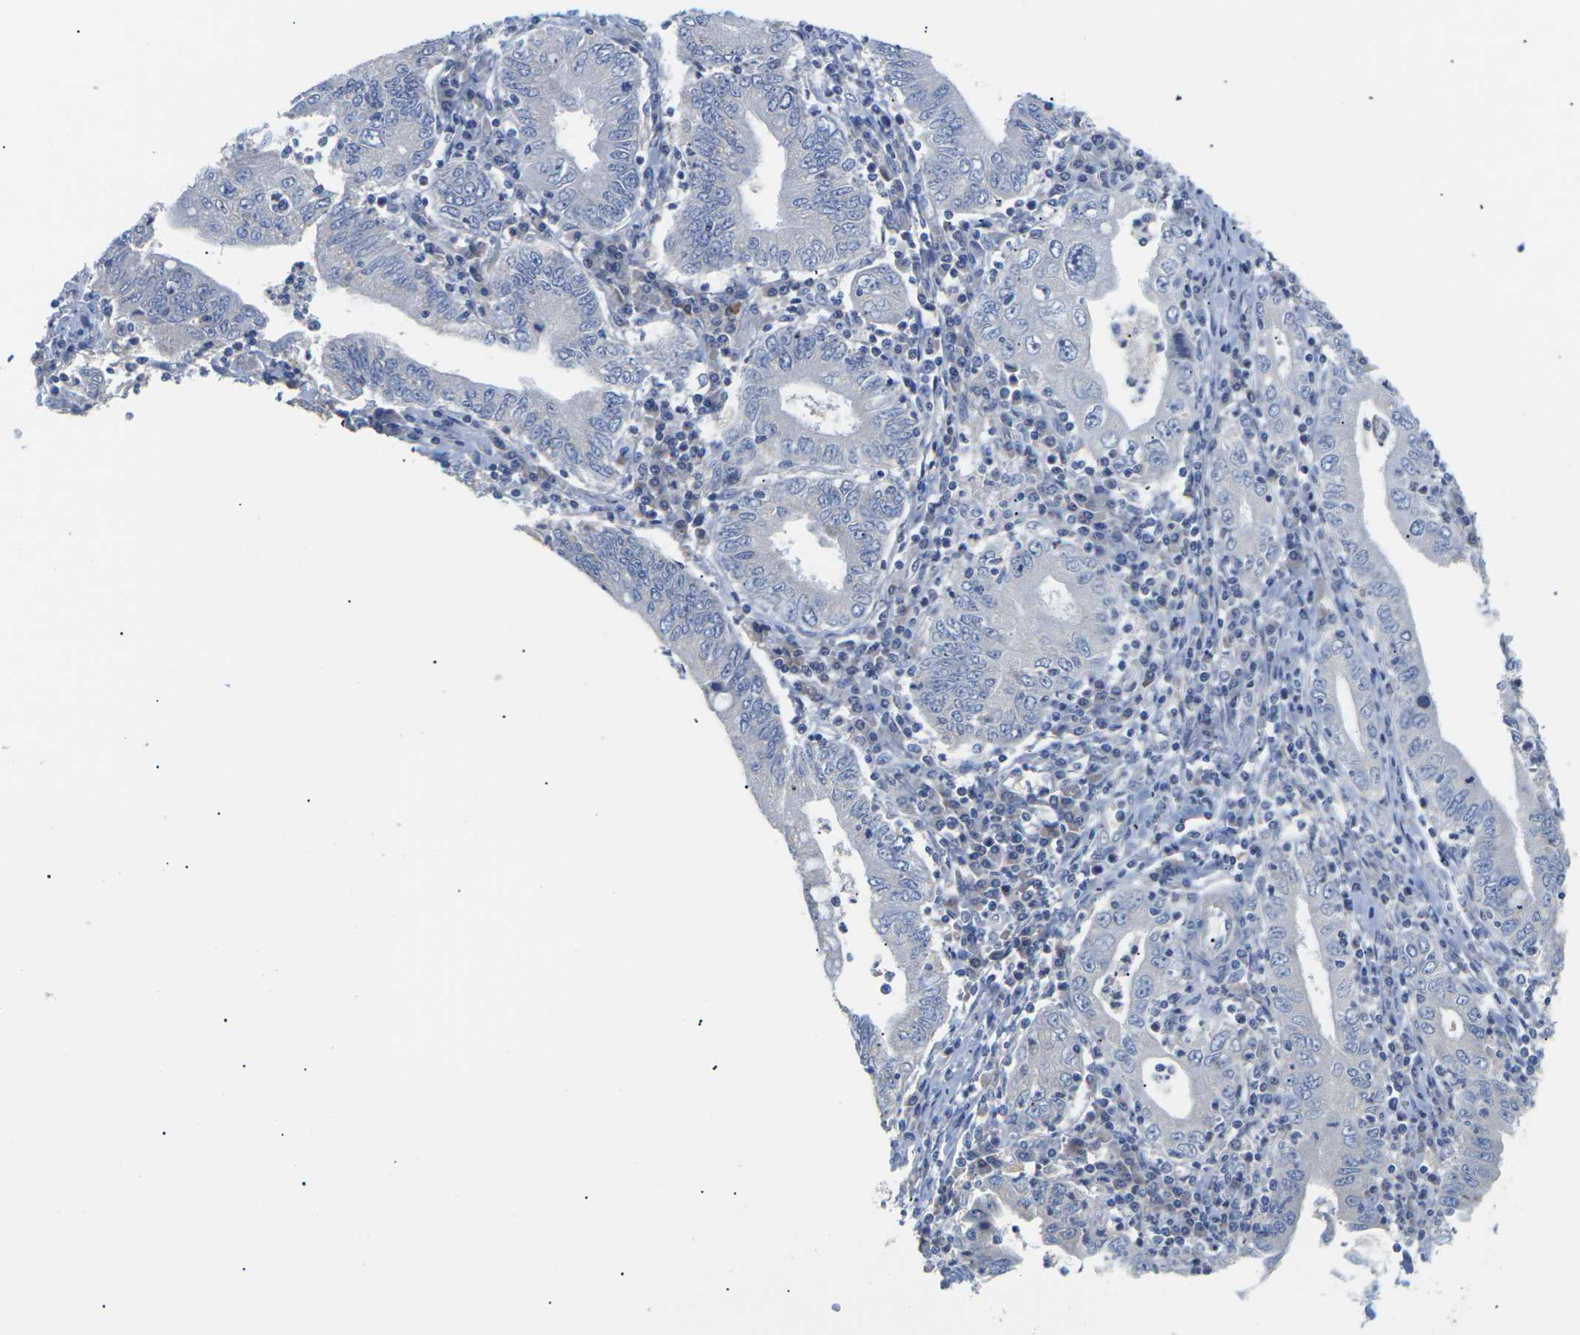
{"staining": {"intensity": "negative", "quantity": "none", "location": "none"}, "tissue": "stomach cancer", "cell_type": "Tumor cells", "image_type": "cancer", "snomed": [{"axis": "morphology", "description": "Normal tissue, NOS"}, {"axis": "morphology", "description": "Adenocarcinoma, NOS"}, {"axis": "topography", "description": "Esophagus"}, {"axis": "topography", "description": "Stomach, upper"}, {"axis": "topography", "description": "Peripheral nerve tissue"}], "caption": "Immunohistochemistry photomicrograph of human stomach cancer (adenocarcinoma) stained for a protein (brown), which reveals no positivity in tumor cells.", "gene": "TMCO4", "patient": {"sex": "male", "age": 62}}